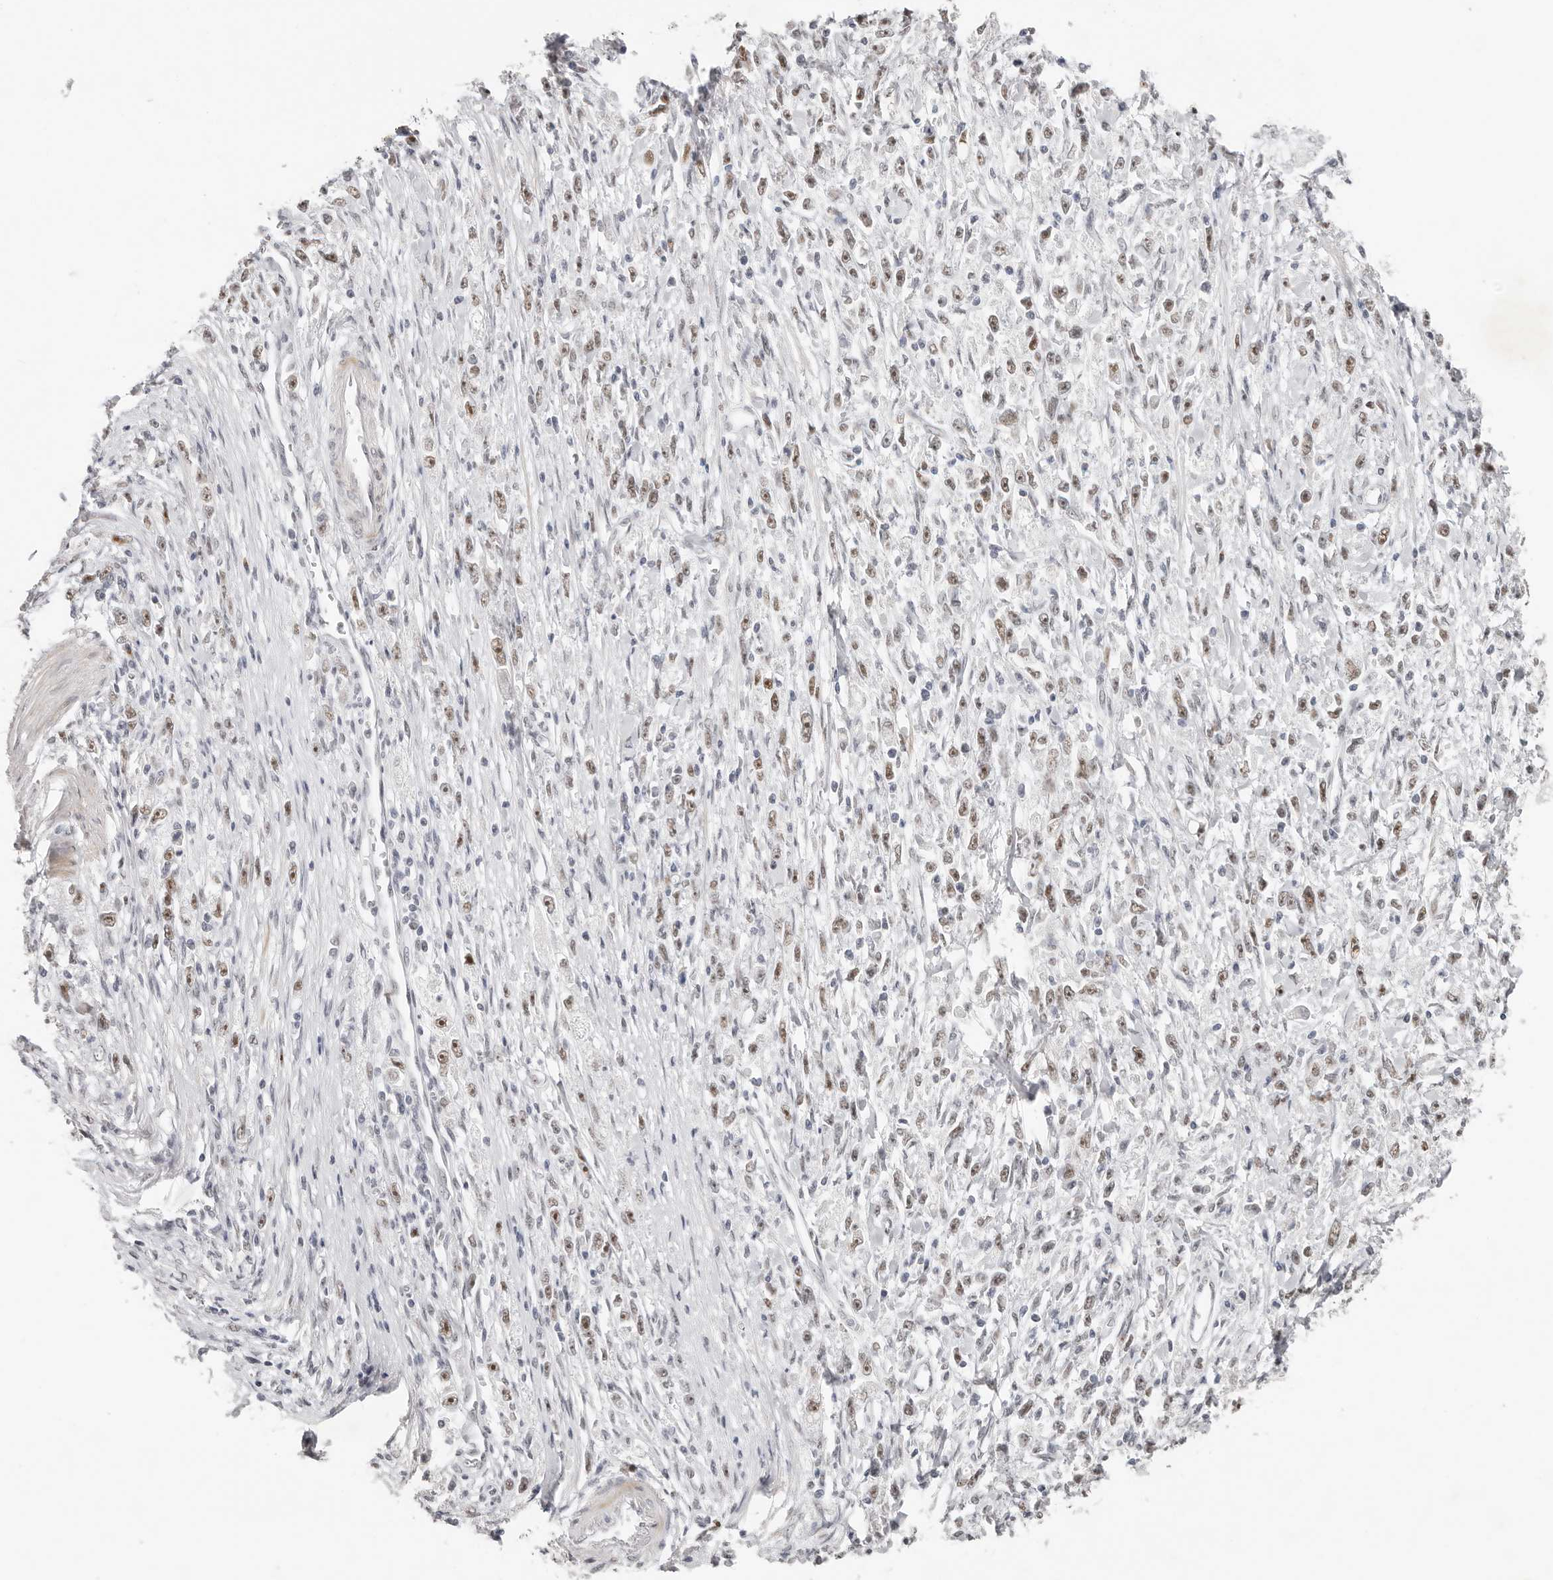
{"staining": {"intensity": "moderate", "quantity": "<25%", "location": "nuclear"}, "tissue": "stomach cancer", "cell_type": "Tumor cells", "image_type": "cancer", "snomed": [{"axis": "morphology", "description": "Adenocarcinoma, NOS"}, {"axis": "topography", "description": "Stomach"}], "caption": "Stomach cancer stained with a brown dye shows moderate nuclear positive positivity in about <25% of tumor cells.", "gene": "LARP7", "patient": {"sex": "female", "age": 59}}